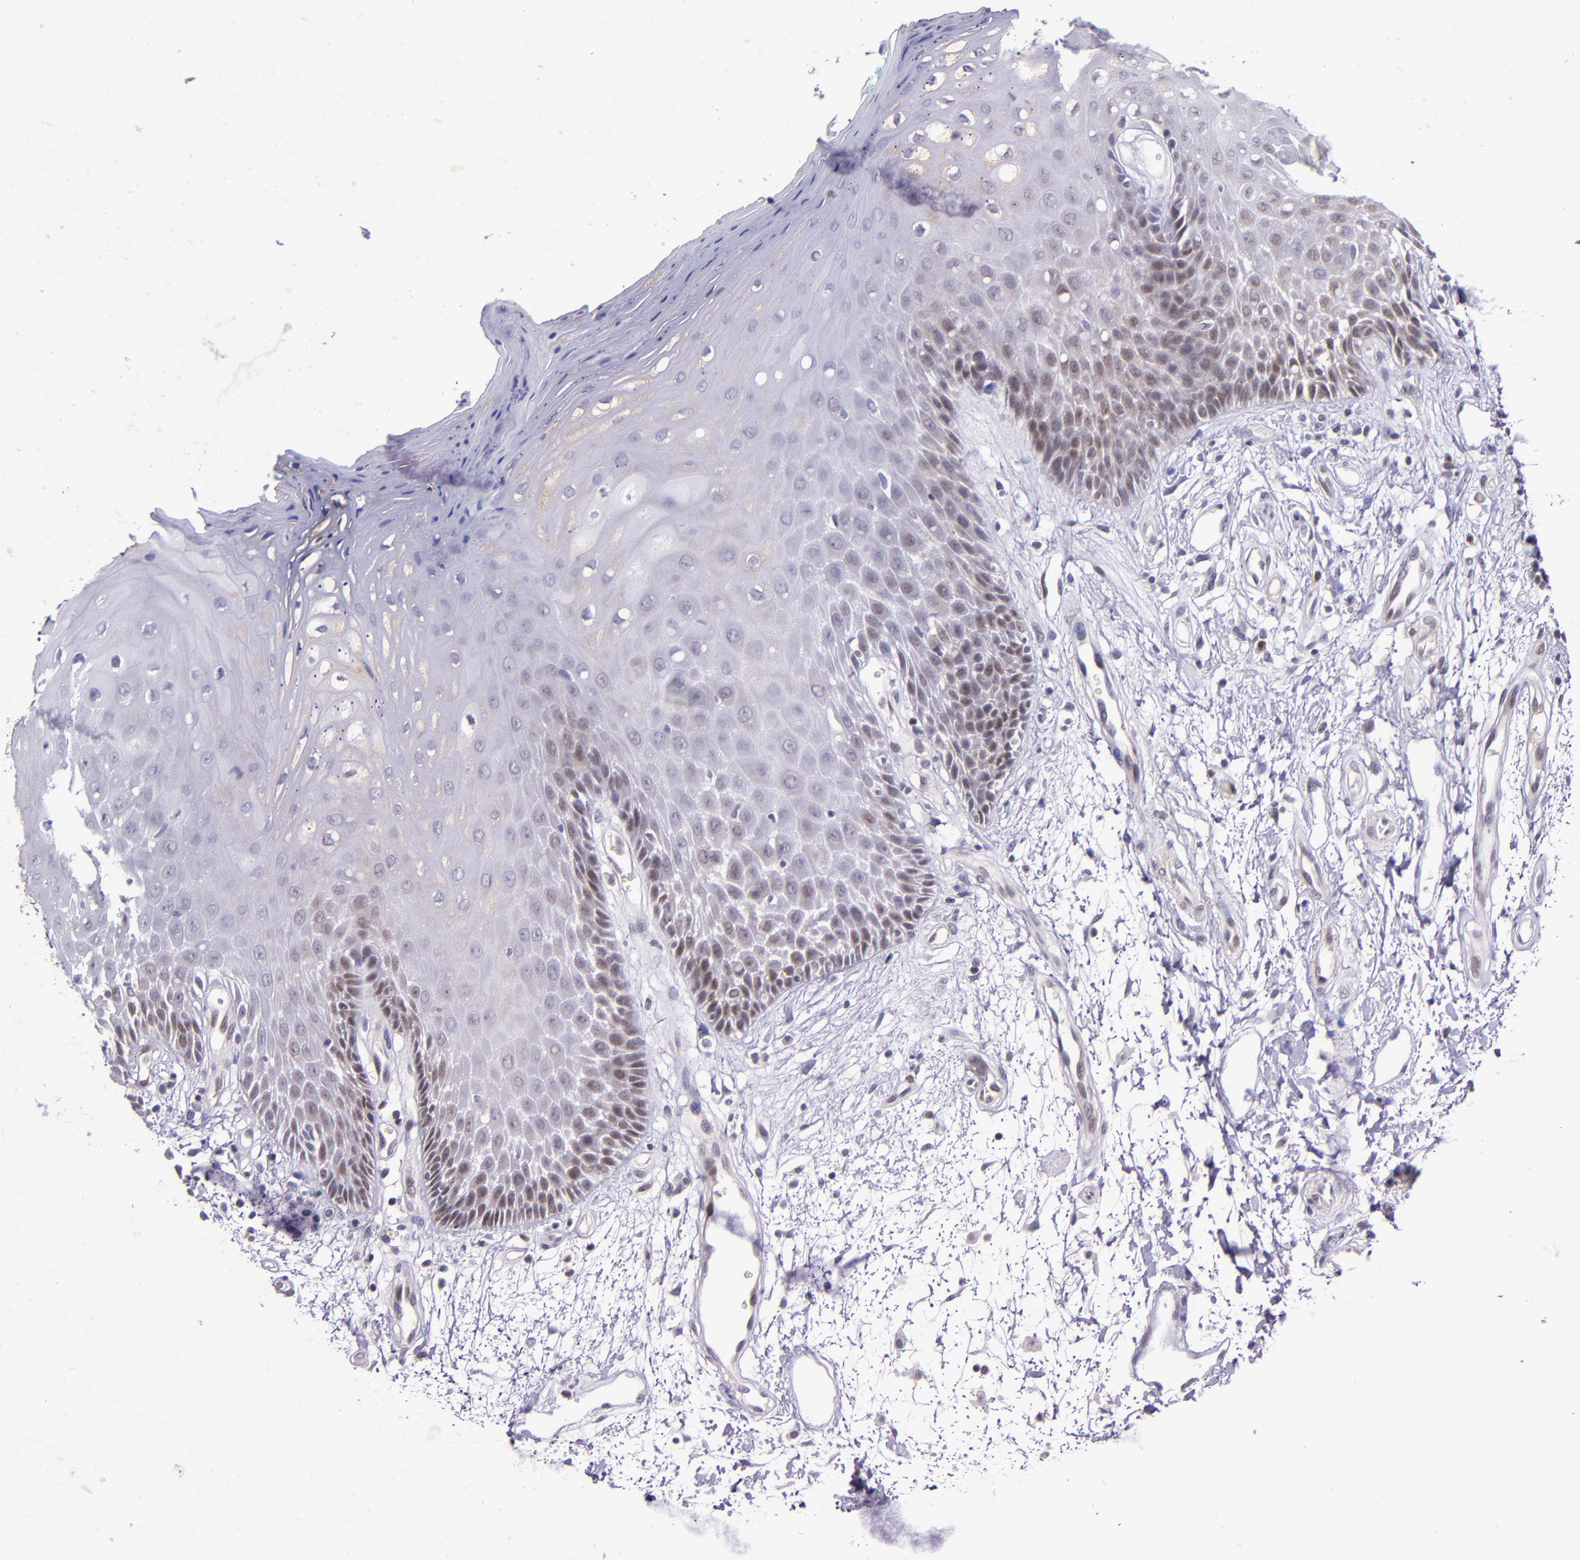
{"staining": {"intensity": "weak", "quantity": "<25%", "location": "cytoplasmic/membranous,nuclear"}, "tissue": "oral mucosa", "cell_type": "Squamous epithelial cells", "image_type": "normal", "snomed": [{"axis": "morphology", "description": "Normal tissue, NOS"}, {"axis": "morphology", "description": "Squamous cell carcinoma, NOS"}, {"axis": "topography", "description": "Skeletal muscle"}, {"axis": "topography", "description": "Oral tissue"}, {"axis": "topography", "description": "Head-Neck"}], "caption": "IHC micrograph of unremarkable oral mucosa: oral mucosa stained with DAB (3,3'-diaminobenzidine) shows no significant protein expression in squamous epithelial cells.", "gene": "MGMT", "patient": {"sex": "female", "age": 84}}